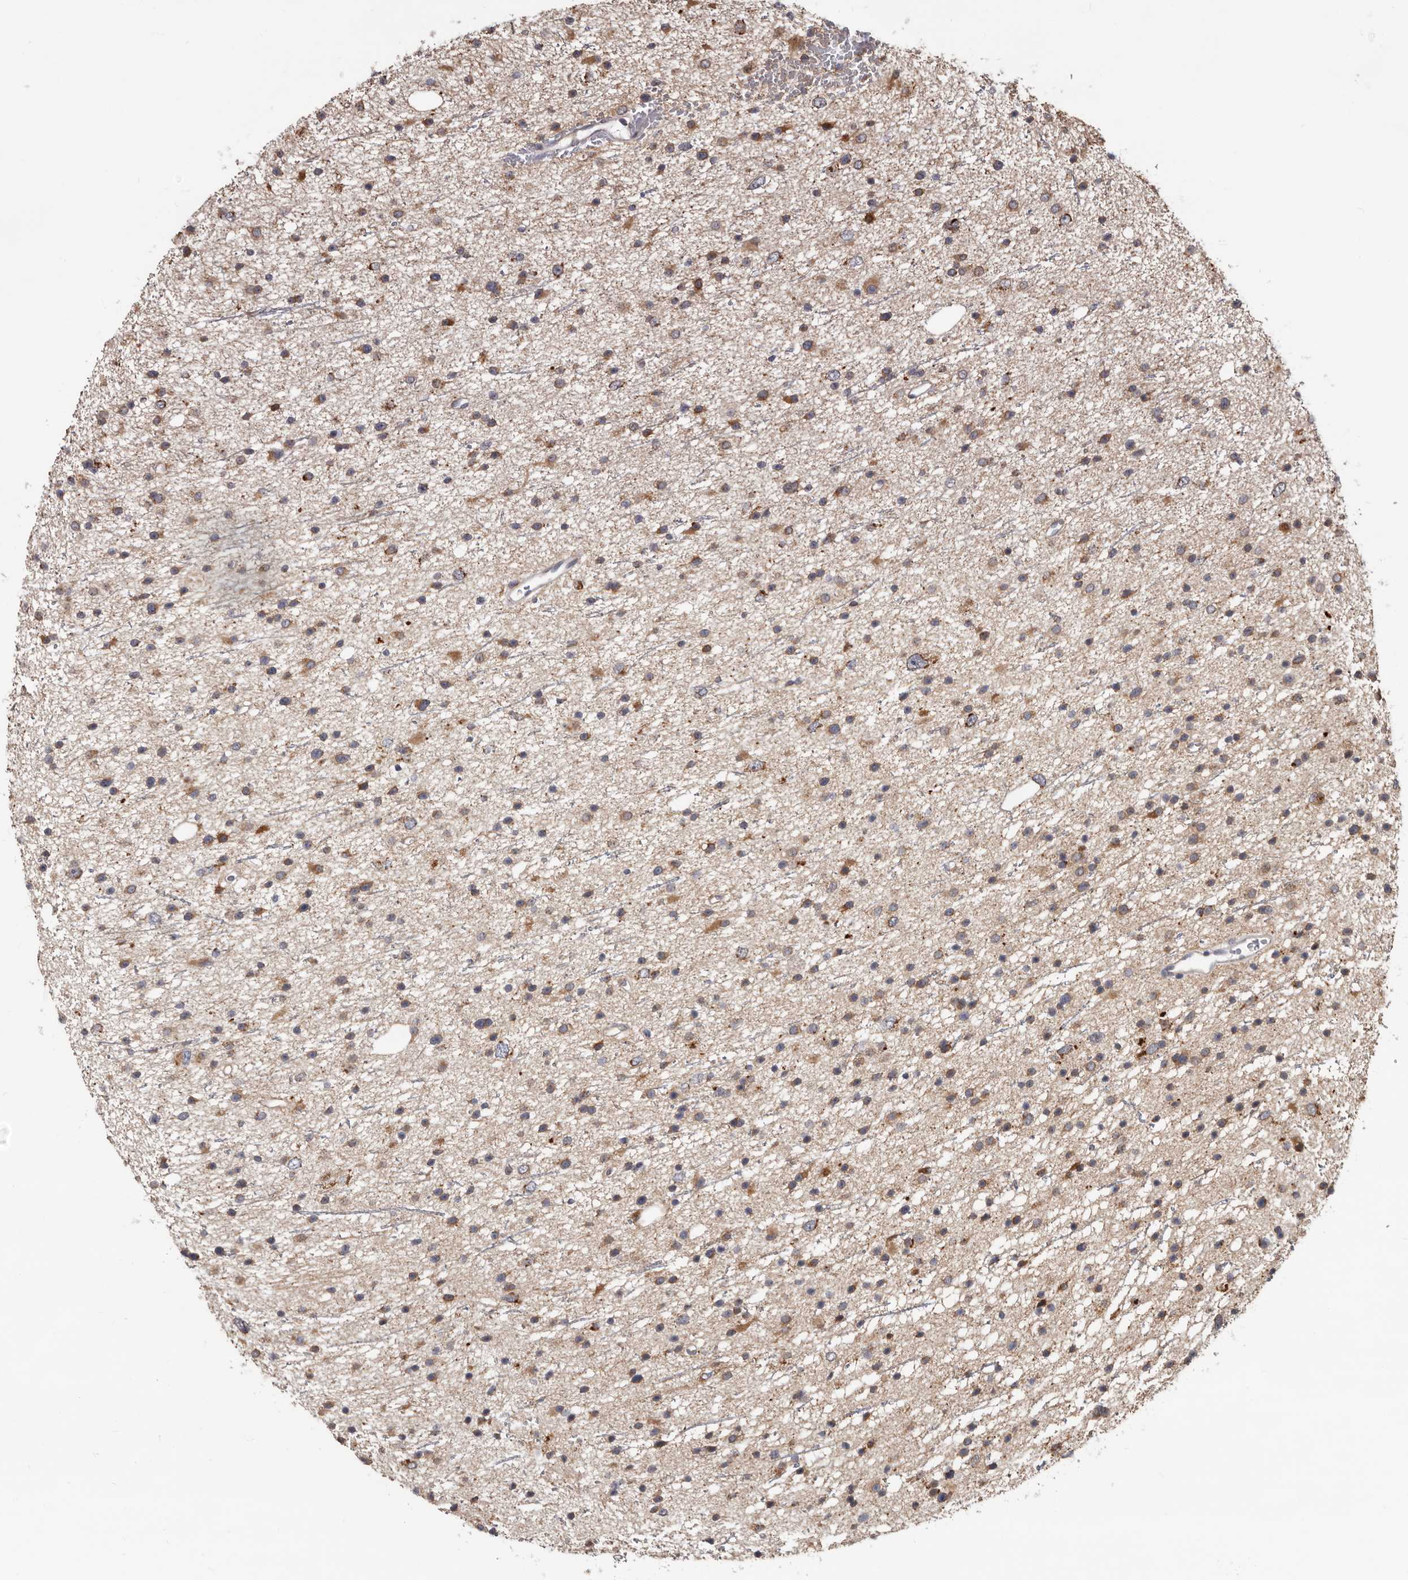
{"staining": {"intensity": "weak", "quantity": "25%-75%", "location": "cytoplasmic/membranous"}, "tissue": "glioma", "cell_type": "Tumor cells", "image_type": "cancer", "snomed": [{"axis": "morphology", "description": "Glioma, malignant, Low grade"}, {"axis": "topography", "description": "Cerebral cortex"}], "caption": "Weak cytoplasmic/membranous positivity for a protein is appreciated in approximately 25%-75% of tumor cells of glioma using IHC.", "gene": "MRPL18", "patient": {"sex": "female", "age": 39}}